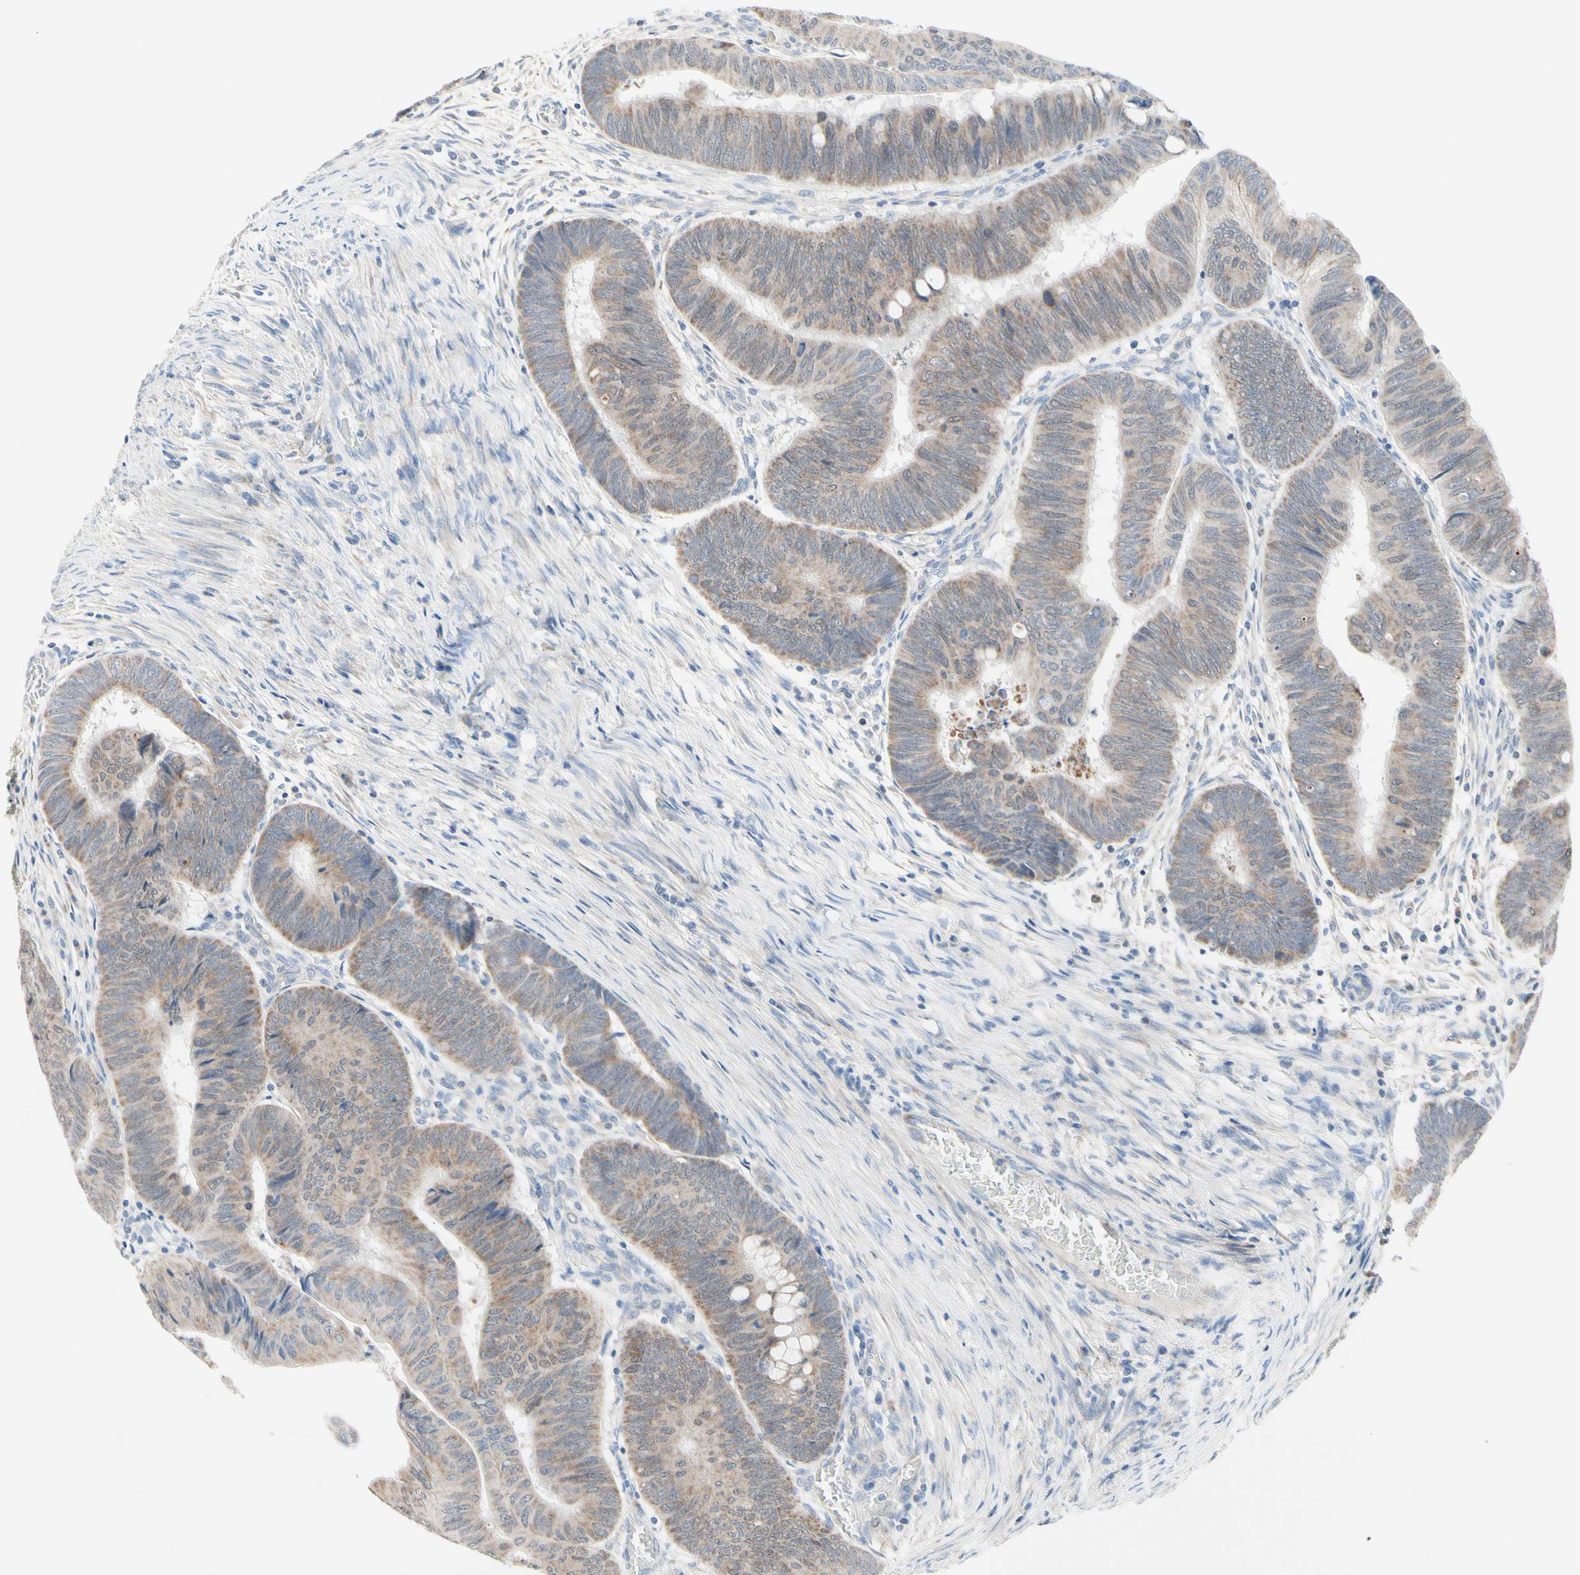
{"staining": {"intensity": "moderate", "quantity": ">75%", "location": "cytoplasmic/membranous"}, "tissue": "colorectal cancer", "cell_type": "Tumor cells", "image_type": "cancer", "snomed": [{"axis": "morphology", "description": "Normal tissue, NOS"}, {"axis": "morphology", "description": "Adenocarcinoma, NOS"}, {"axis": "topography", "description": "Rectum"}, {"axis": "topography", "description": "Peripheral nerve tissue"}], "caption": "Immunohistochemical staining of colorectal adenocarcinoma displays medium levels of moderate cytoplasmic/membranous protein staining in approximately >75% of tumor cells. (Brightfield microscopy of DAB IHC at high magnification).", "gene": "MFF", "patient": {"sex": "male", "age": 92}}